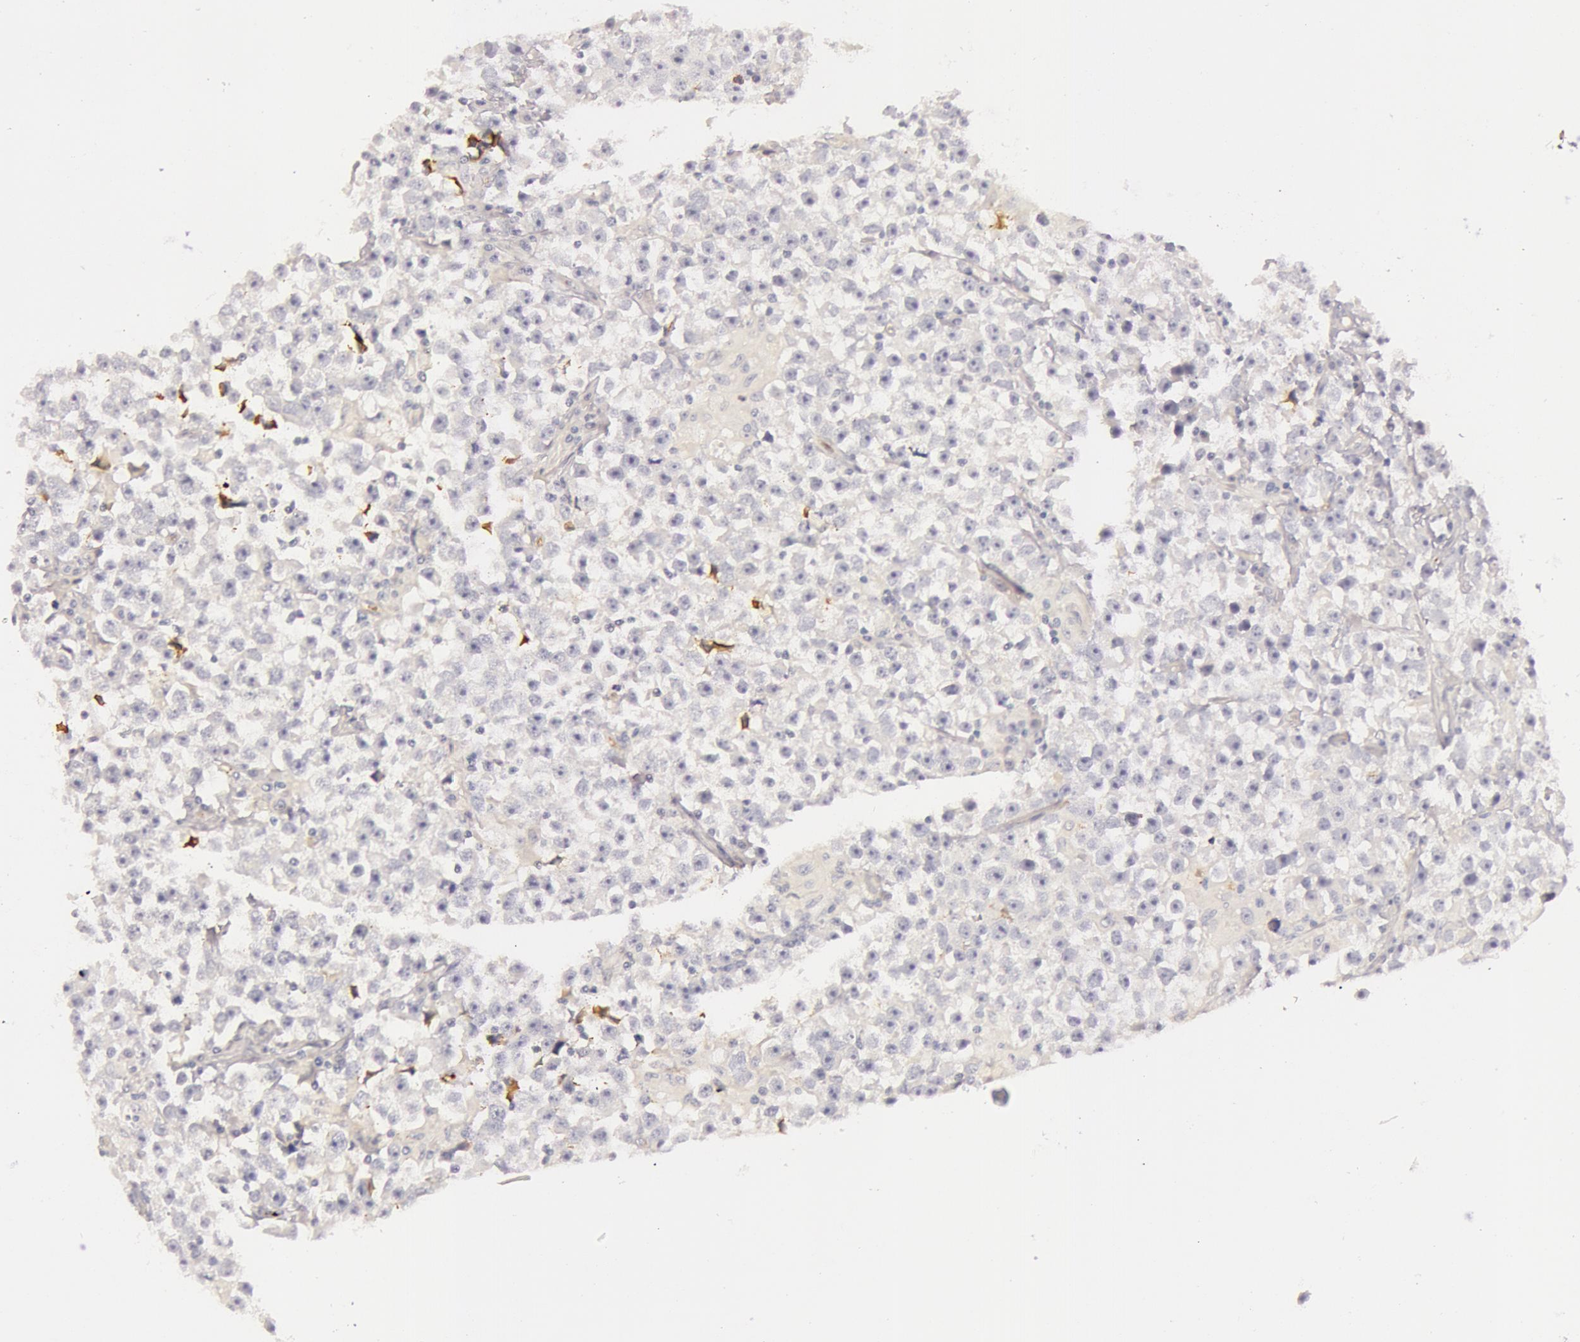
{"staining": {"intensity": "negative", "quantity": "none", "location": "none"}, "tissue": "testis cancer", "cell_type": "Tumor cells", "image_type": "cancer", "snomed": [{"axis": "morphology", "description": "Seminoma, NOS"}, {"axis": "topography", "description": "Testis"}], "caption": "Seminoma (testis) was stained to show a protein in brown. There is no significant expression in tumor cells. (Immunohistochemistry (ihc), brightfield microscopy, high magnification).", "gene": "C4BPA", "patient": {"sex": "male", "age": 33}}